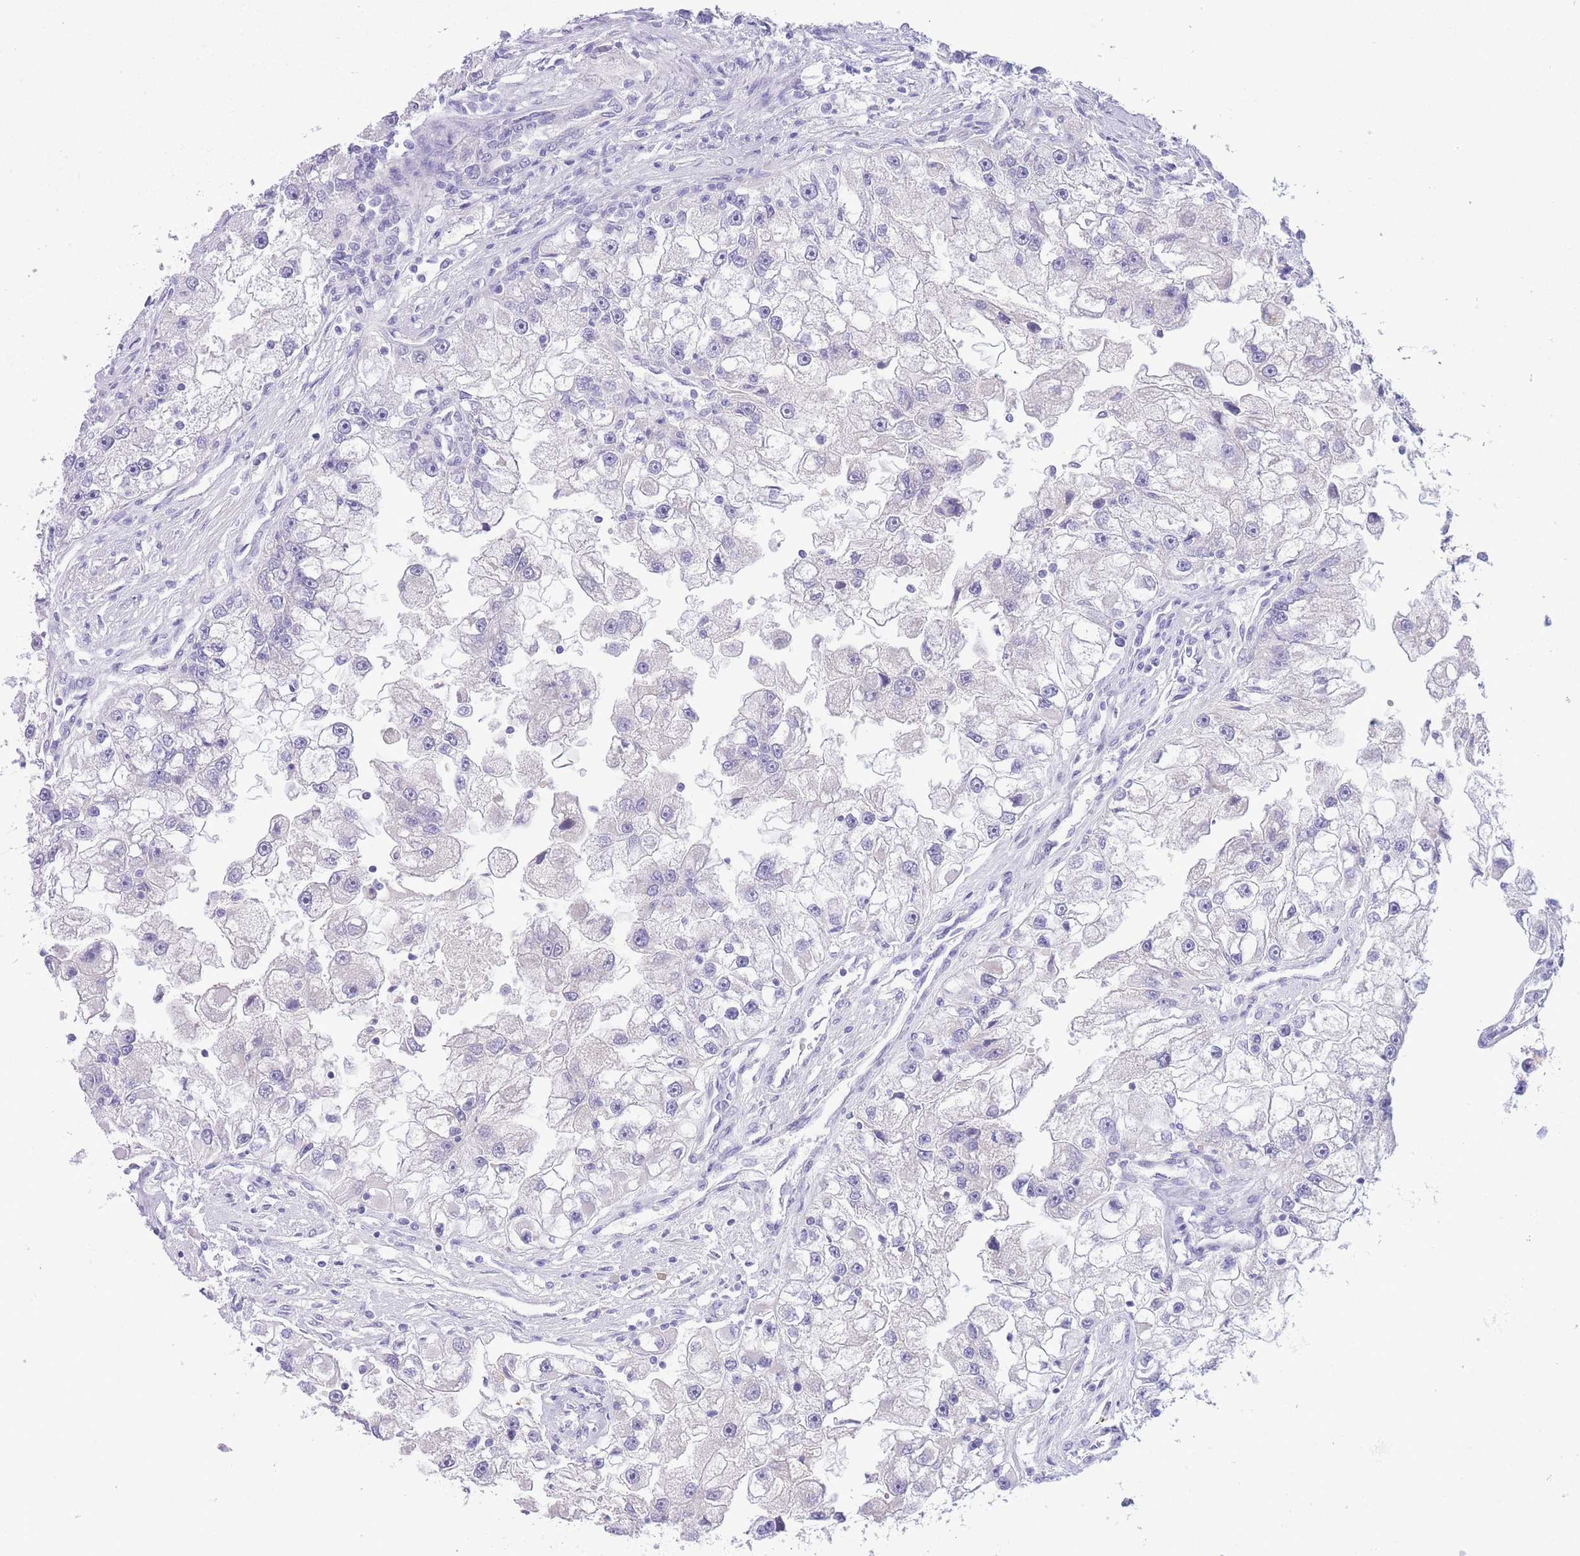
{"staining": {"intensity": "negative", "quantity": "none", "location": "none"}, "tissue": "renal cancer", "cell_type": "Tumor cells", "image_type": "cancer", "snomed": [{"axis": "morphology", "description": "Adenocarcinoma, NOS"}, {"axis": "topography", "description": "Kidney"}], "caption": "DAB immunohistochemical staining of human adenocarcinoma (renal) exhibits no significant staining in tumor cells.", "gene": "ASAP3", "patient": {"sex": "male", "age": 63}}